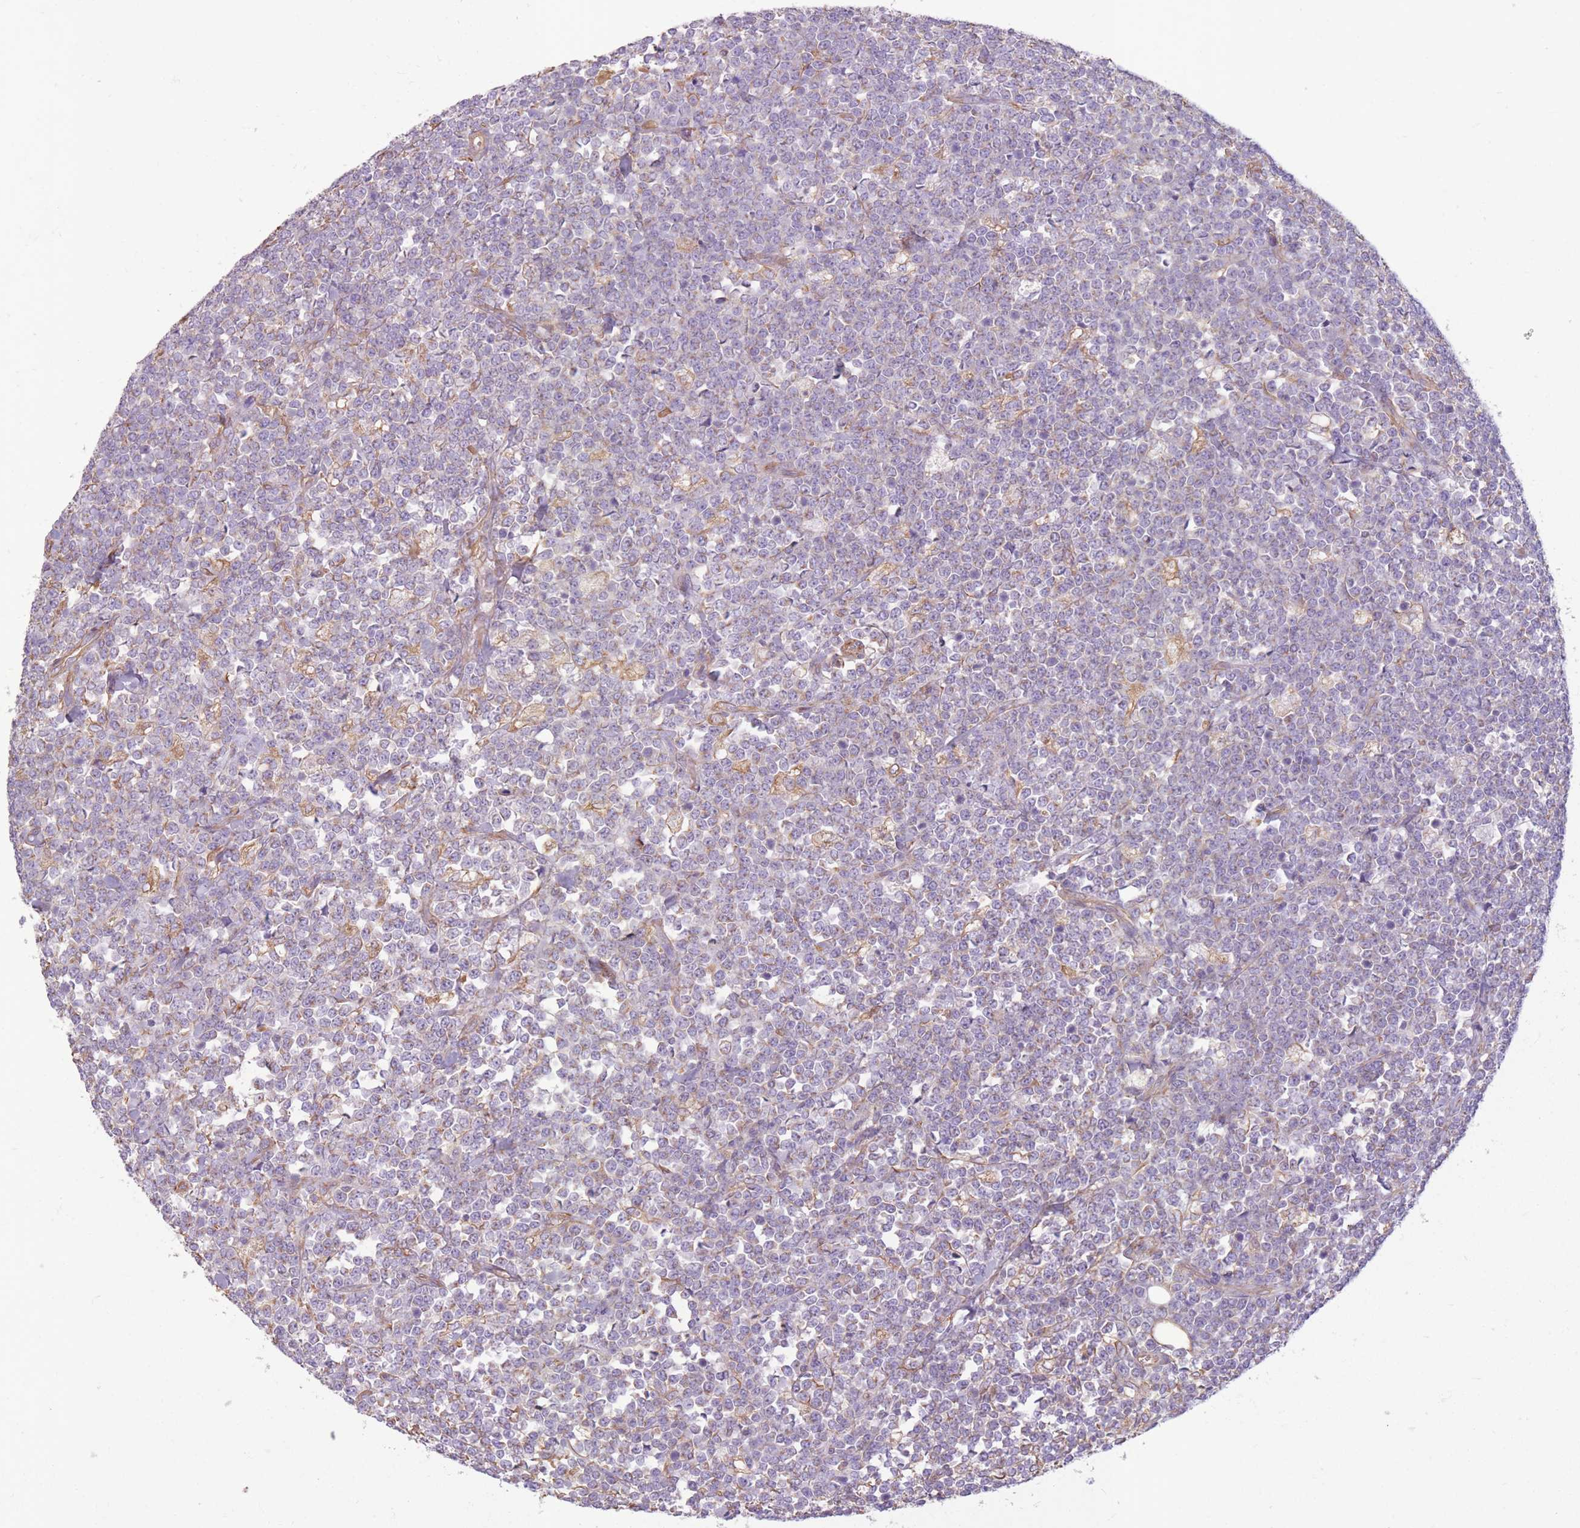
{"staining": {"intensity": "weak", "quantity": "<25%", "location": "cytoplasmic/membranous"}, "tissue": "lymphoma", "cell_type": "Tumor cells", "image_type": "cancer", "snomed": [{"axis": "morphology", "description": "Malignant lymphoma, non-Hodgkin's type, High grade"}, {"axis": "topography", "description": "Small intestine"}, {"axis": "topography", "description": "Colon"}], "caption": "IHC of human lymphoma demonstrates no expression in tumor cells. (Brightfield microscopy of DAB immunohistochemistry at high magnification).", "gene": "ADD1", "patient": {"sex": "male", "age": 8}}